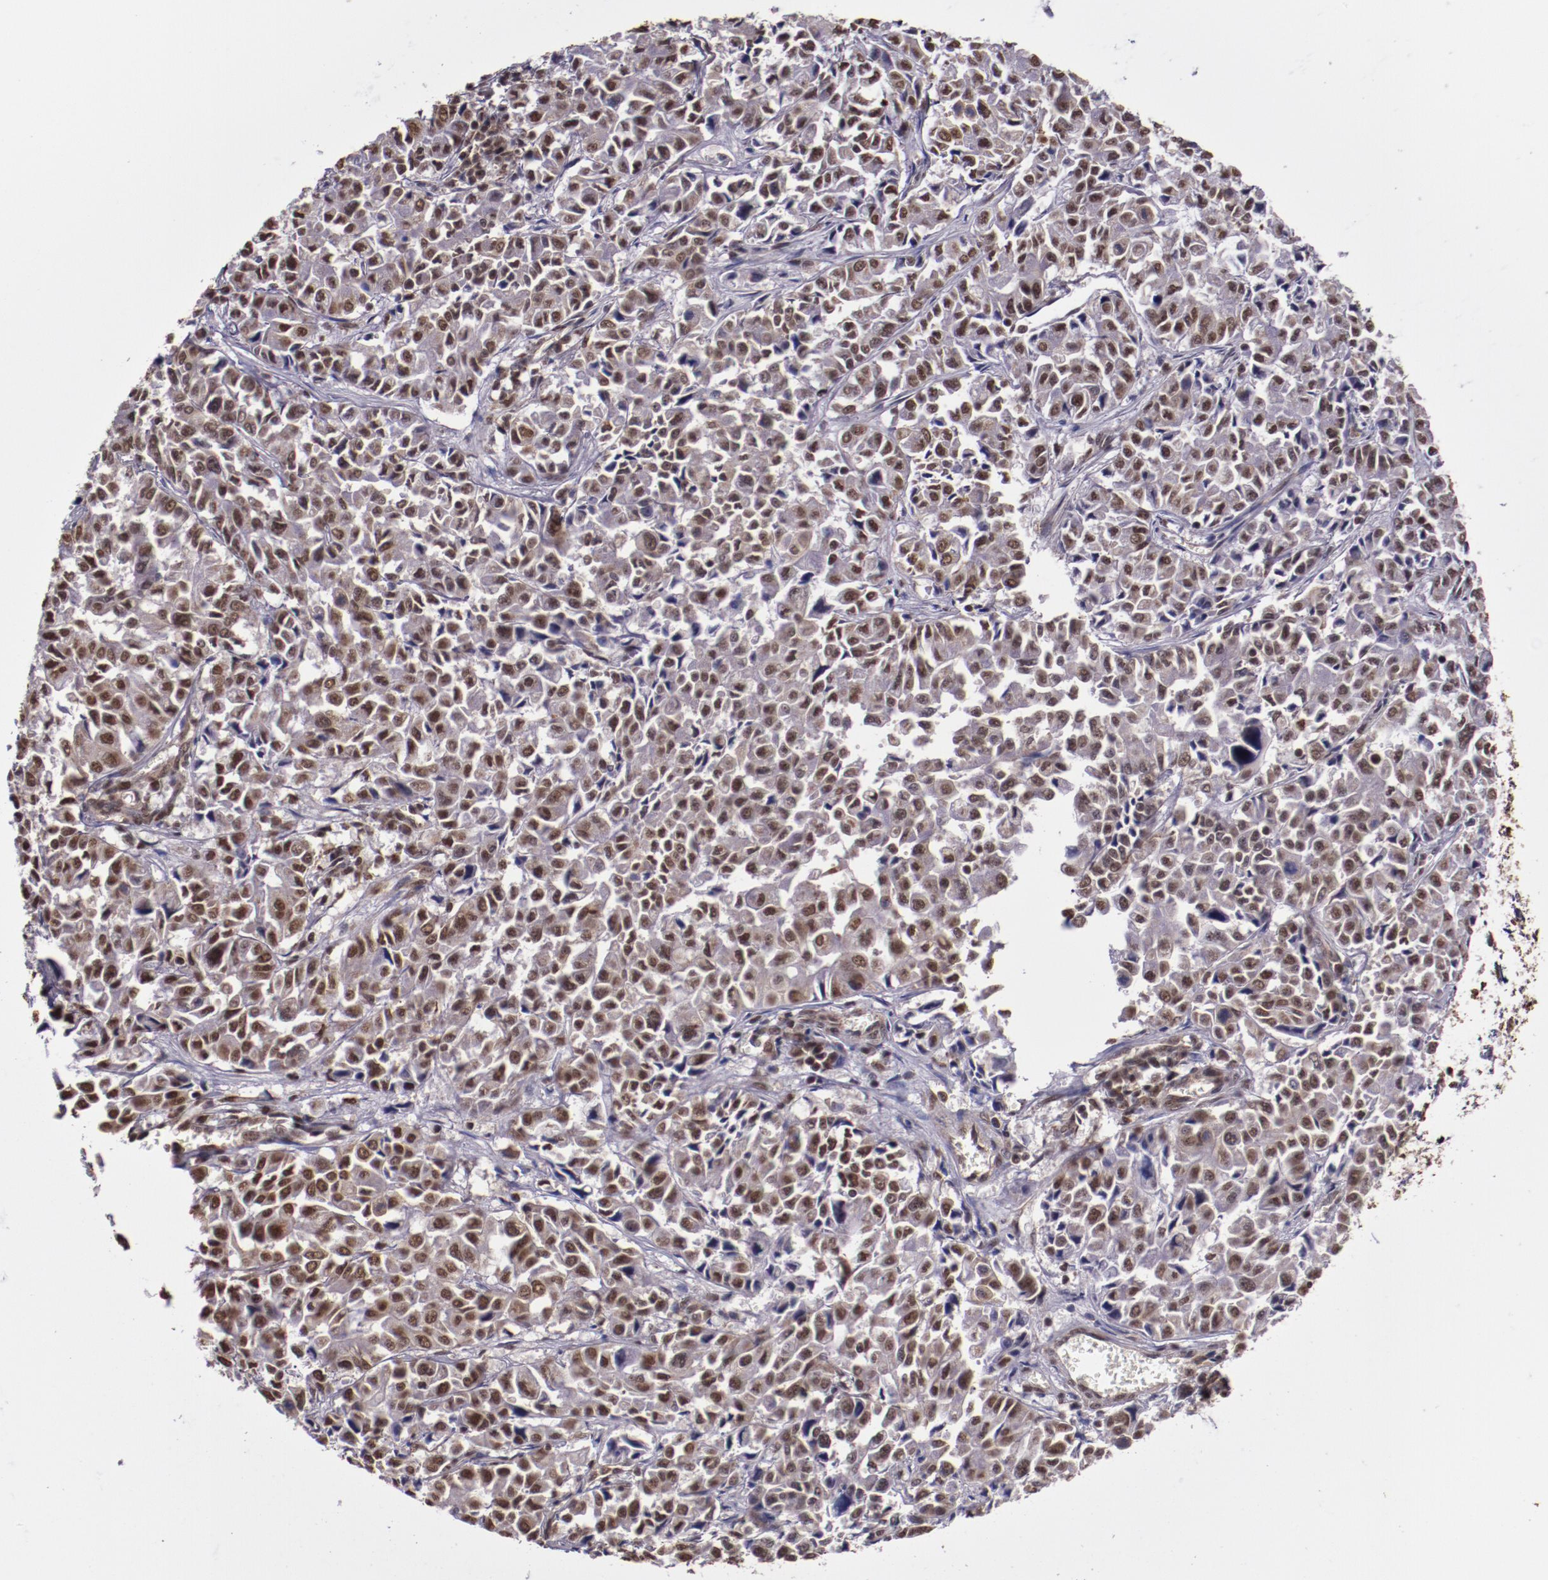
{"staining": {"intensity": "moderate", "quantity": ">75%", "location": "cytoplasmic/membranous,nuclear"}, "tissue": "pancreatic cancer", "cell_type": "Tumor cells", "image_type": "cancer", "snomed": [{"axis": "morphology", "description": "Adenocarcinoma, NOS"}, {"axis": "topography", "description": "Pancreas"}], "caption": "An immunohistochemistry image of neoplastic tissue is shown. Protein staining in brown labels moderate cytoplasmic/membranous and nuclear positivity in pancreatic cancer (adenocarcinoma) within tumor cells.", "gene": "CECR2", "patient": {"sex": "female", "age": 52}}